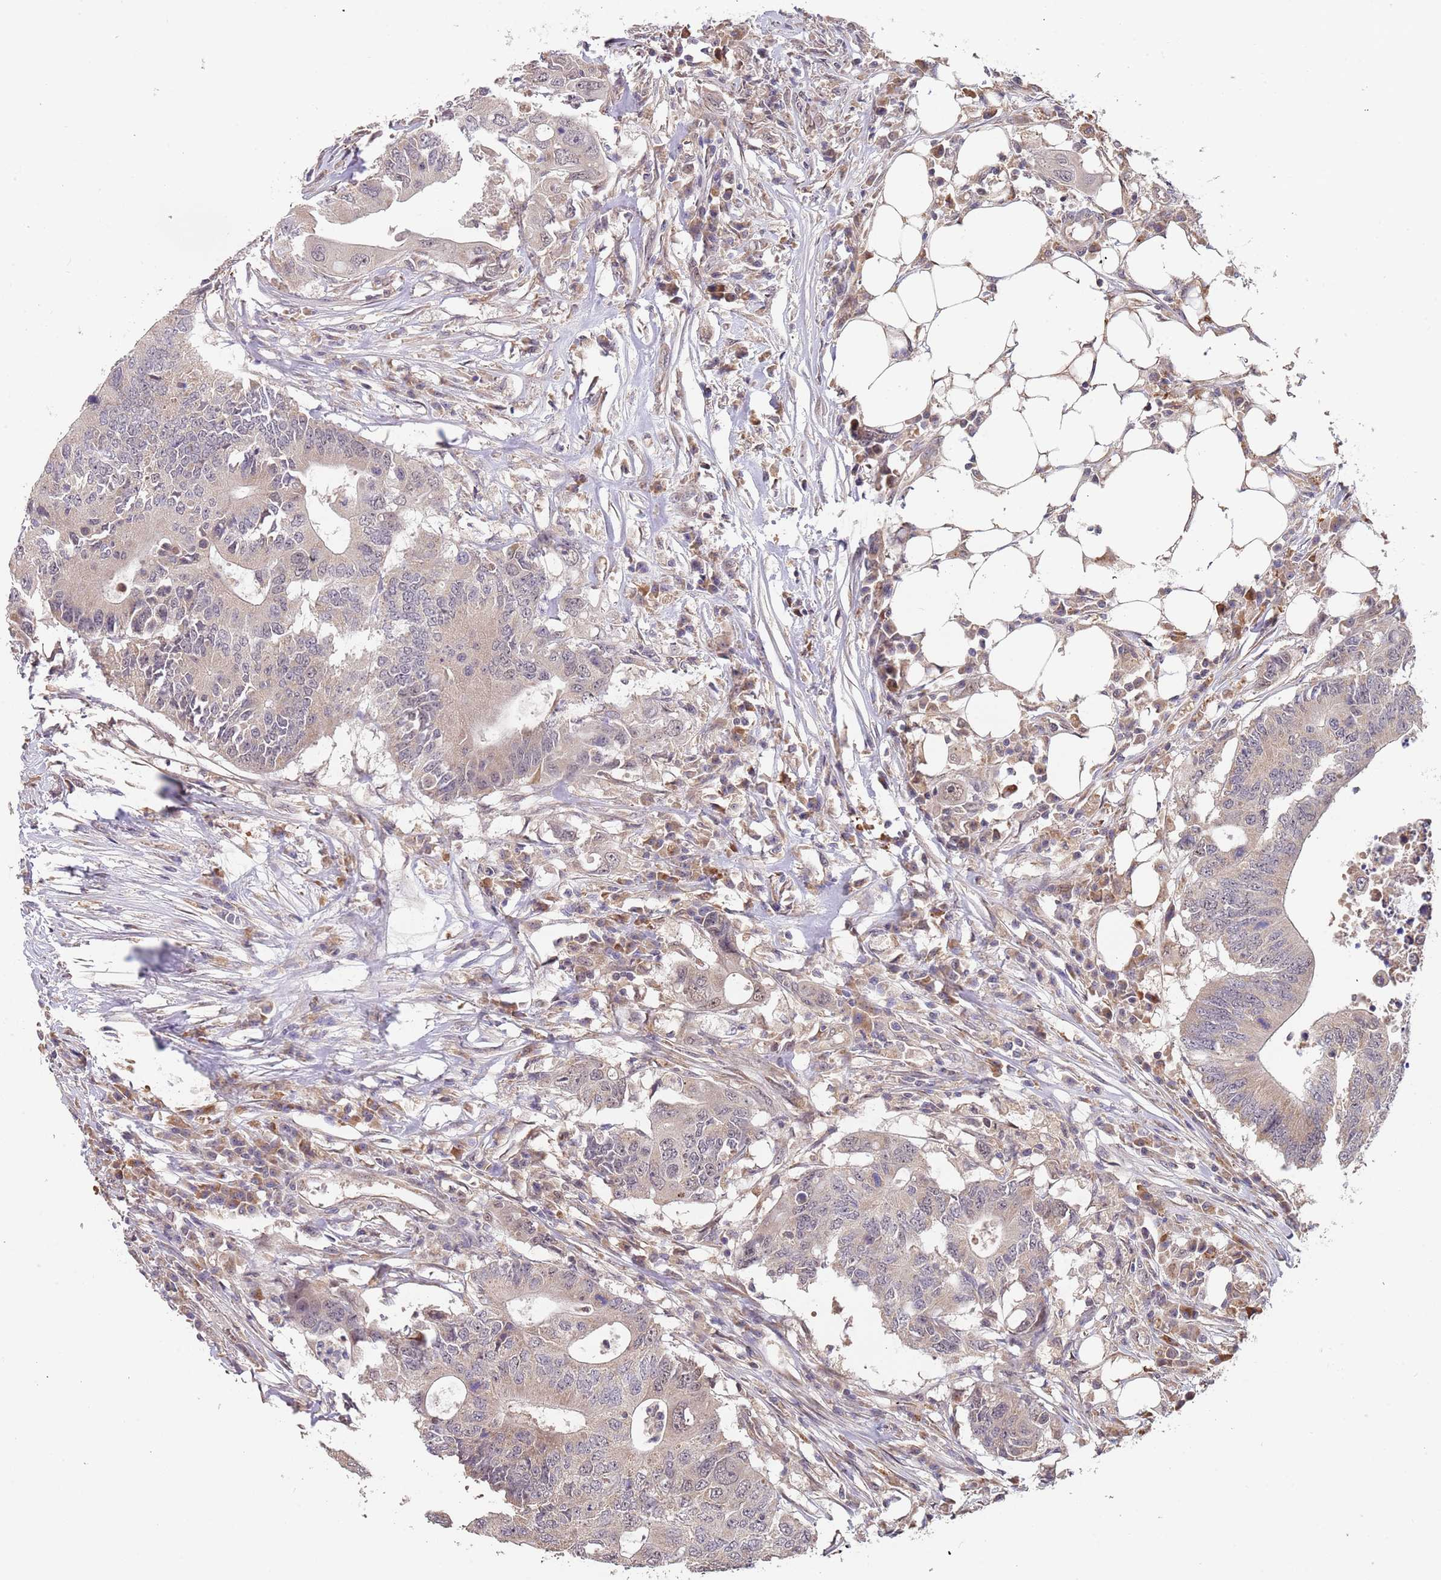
{"staining": {"intensity": "weak", "quantity": "<25%", "location": "cytoplasmic/membranous"}, "tissue": "colorectal cancer", "cell_type": "Tumor cells", "image_type": "cancer", "snomed": [{"axis": "morphology", "description": "Adenocarcinoma, NOS"}, {"axis": "topography", "description": "Colon"}], "caption": "This is an IHC image of colorectal cancer. There is no positivity in tumor cells.", "gene": "TMEM64", "patient": {"sex": "male", "age": 71}}